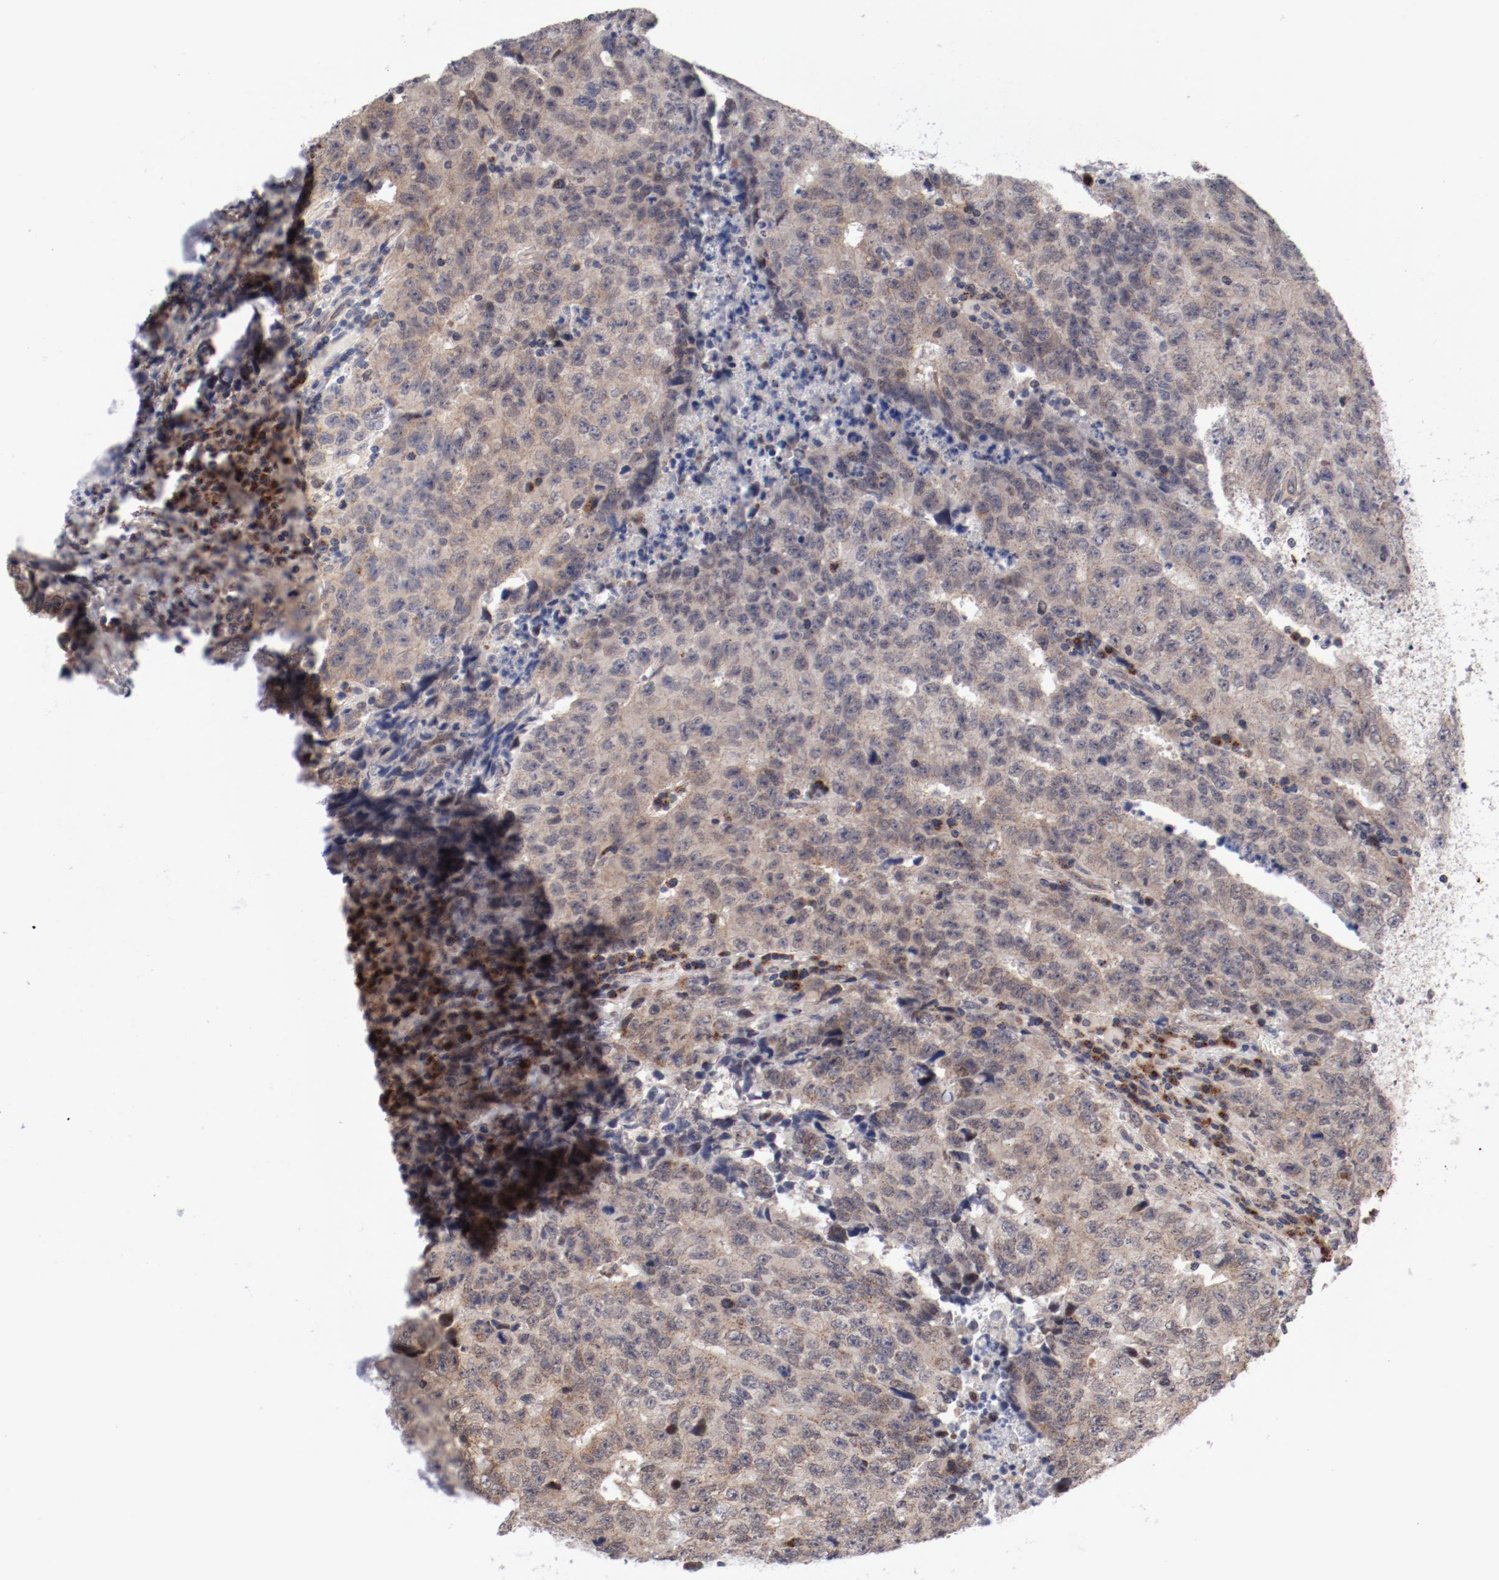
{"staining": {"intensity": "weak", "quantity": "<25%", "location": "cytoplasmic/membranous"}, "tissue": "testis cancer", "cell_type": "Tumor cells", "image_type": "cancer", "snomed": [{"axis": "morphology", "description": "Necrosis, NOS"}, {"axis": "morphology", "description": "Carcinoma, Embryonal, NOS"}, {"axis": "topography", "description": "Testis"}], "caption": "High power microscopy micrograph of an immunohistochemistry (IHC) histopathology image of testis cancer (embryonal carcinoma), revealing no significant staining in tumor cells. (DAB immunohistochemistry (IHC), high magnification).", "gene": "RPL12", "patient": {"sex": "male", "age": 19}}